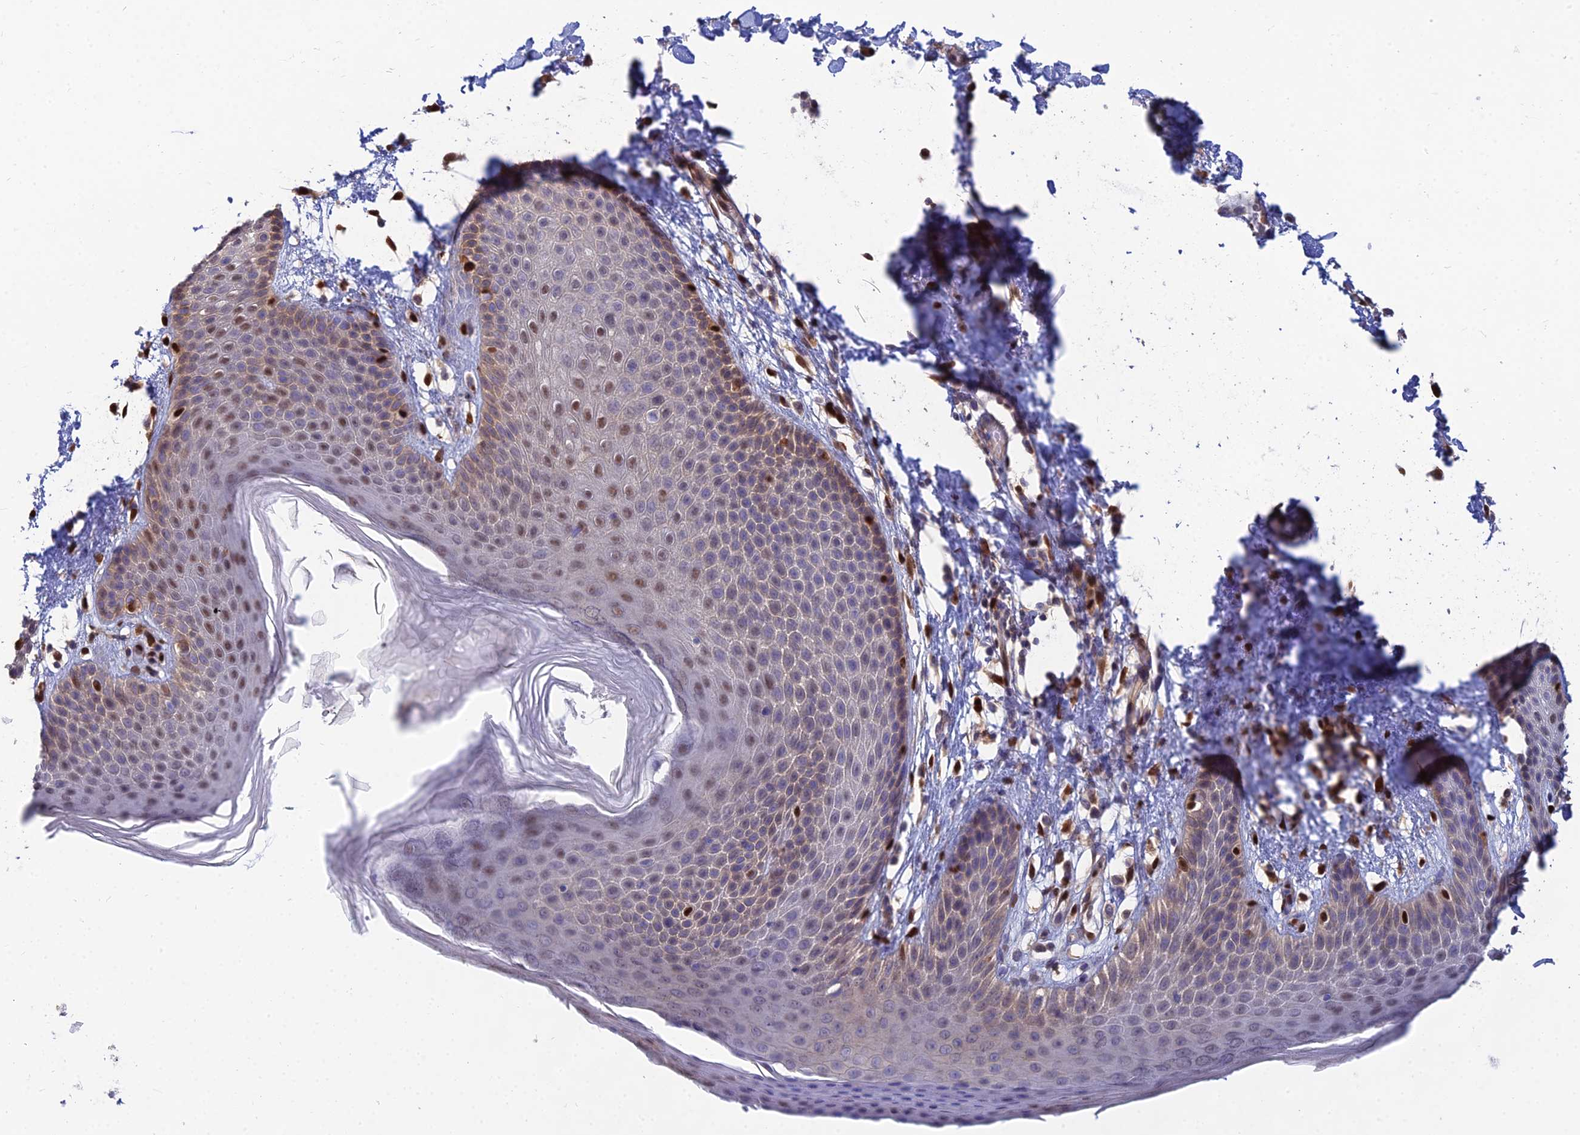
{"staining": {"intensity": "strong", "quantity": "<25%", "location": "nuclear"}, "tissue": "skin", "cell_type": "Epidermal cells", "image_type": "normal", "snomed": [{"axis": "morphology", "description": "Normal tissue, NOS"}, {"axis": "topography", "description": "Anal"}], "caption": "Epidermal cells show medium levels of strong nuclear staining in about <25% of cells in benign human skin. (DAB (3,3'-diaminobenzidine) IHC with brightfield microscopy, high magnification).", "gene": "DNPEP", "patient": {"sex": "male", "age": 74}}